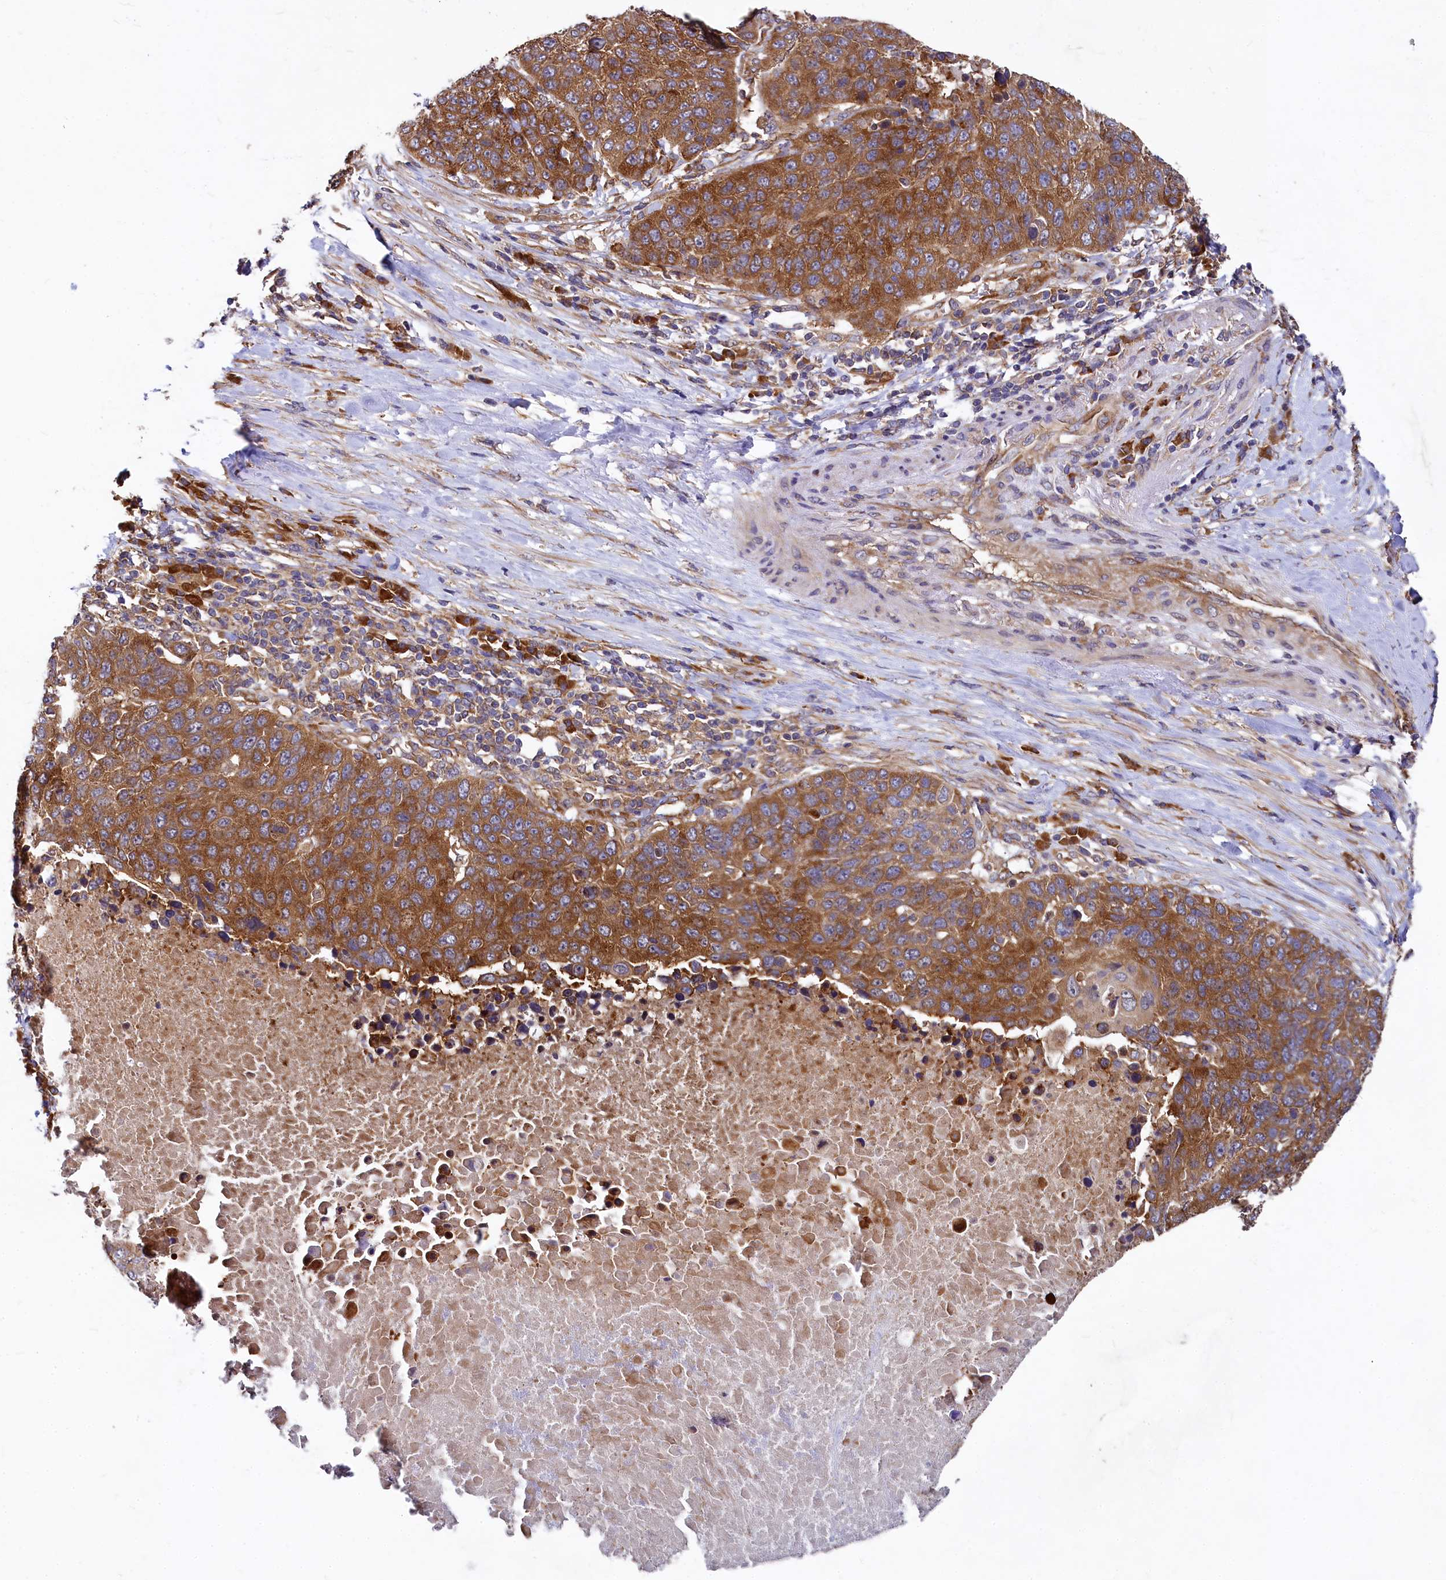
{"staining": {"intensity": "strong", "quantity": ">75%", "location": "cytoplasmic/membranous"}, "tissue": "lung cancer", "cell_type": "Tumor cells", "image_type": "cancer", "snomed": [{"axis": "morphology", "description": "Normal tissue, NOS"}, {"axis": "morphology", "description": "Squamous cell carcinoma, NOS"}, {"axis": "topography", "description": "Lymph node"}, {"axis": "topography", "description": "Lung"}], "caption": "Immunohistochemical staining of human lung cancer shows strong cytoplasmic/membranous protein staining in about >75% of tumor cells. (DAB (3,3'-diaminobenzidine) IHC with brightfield microscopy, high magnification).", "gene": "EIF2B2", "patient": {"sex": "male", "age": 66}}